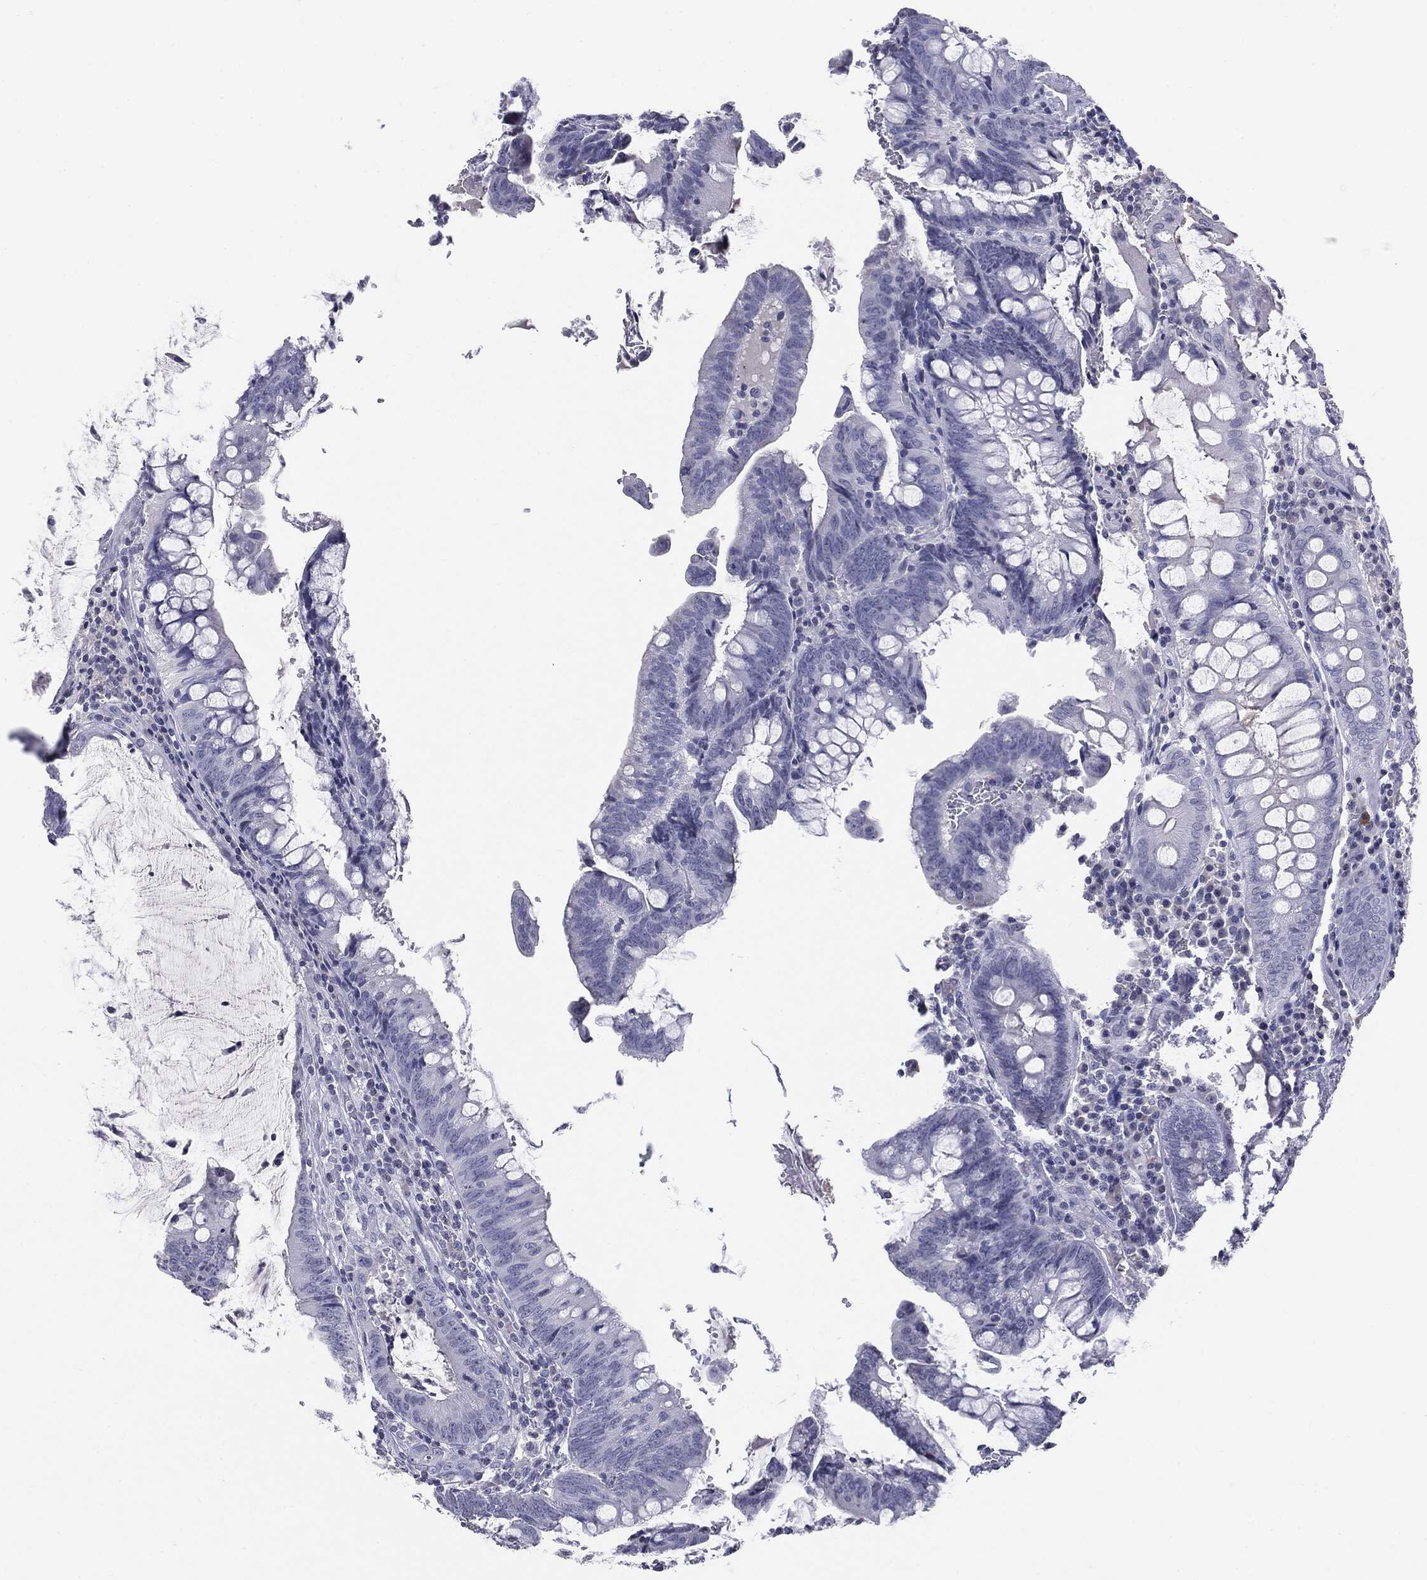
{"staining": {"intensity": "negative", "quantity": "none", "location": "none"}, "tissue": "colorectal cancer", "cell_type": "Tumor cells", "image_type": "cancer", "snomed": [{"axis": "morphology", "description": "Adenocarcinoma, NOS"}, {"axis": "topography", "description": "Colon"}], "caption": "Protein analysis of colorectal cancer demonstrates no significant staining in tumor cells.", "gene": "SERPINB4", "patient": {"sex": "male", "age": 62}}